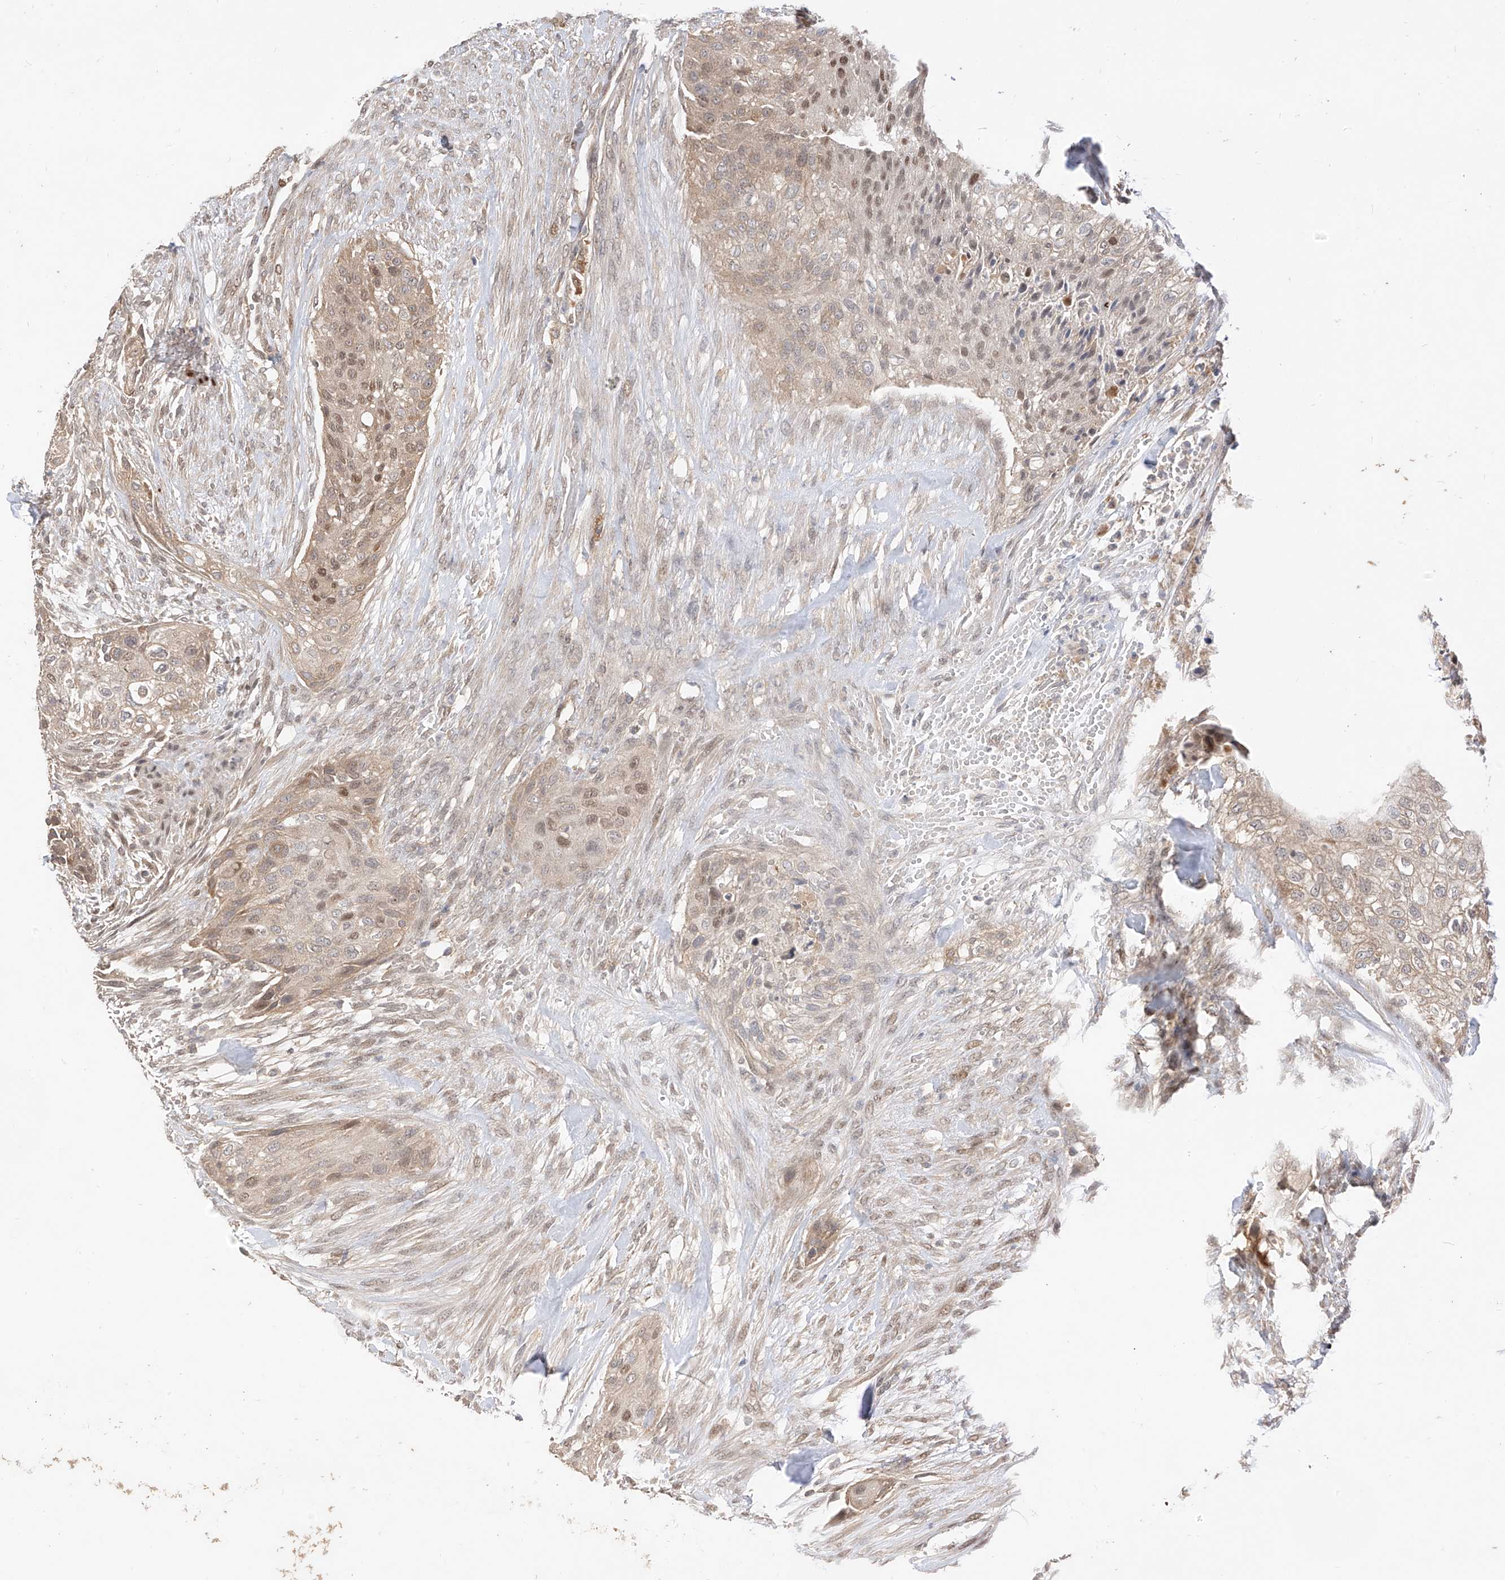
{"staining": {"intensity": "weak", "quantity": "25%-75%", "location": "cytoplasmic/membranous,nuclear"}, "tissue": "urothelial cancer", "cell_type": "Tumor cells", "image_type": "cancer", "snomed": [{"axis": "morphology", "description": "Urothelial carcinoma, High grade"}, {"axis": "topography", "description": "Urinary bladder"}], "caption": "Urothelial cancer stained with immunohistochemistry exhibits weak cytoplasmic/membranous and nuclear staining in about 25%-75% of tumor cells.", "gene": "MRTFA", "patient": {"sex": "male", "age": 35}}